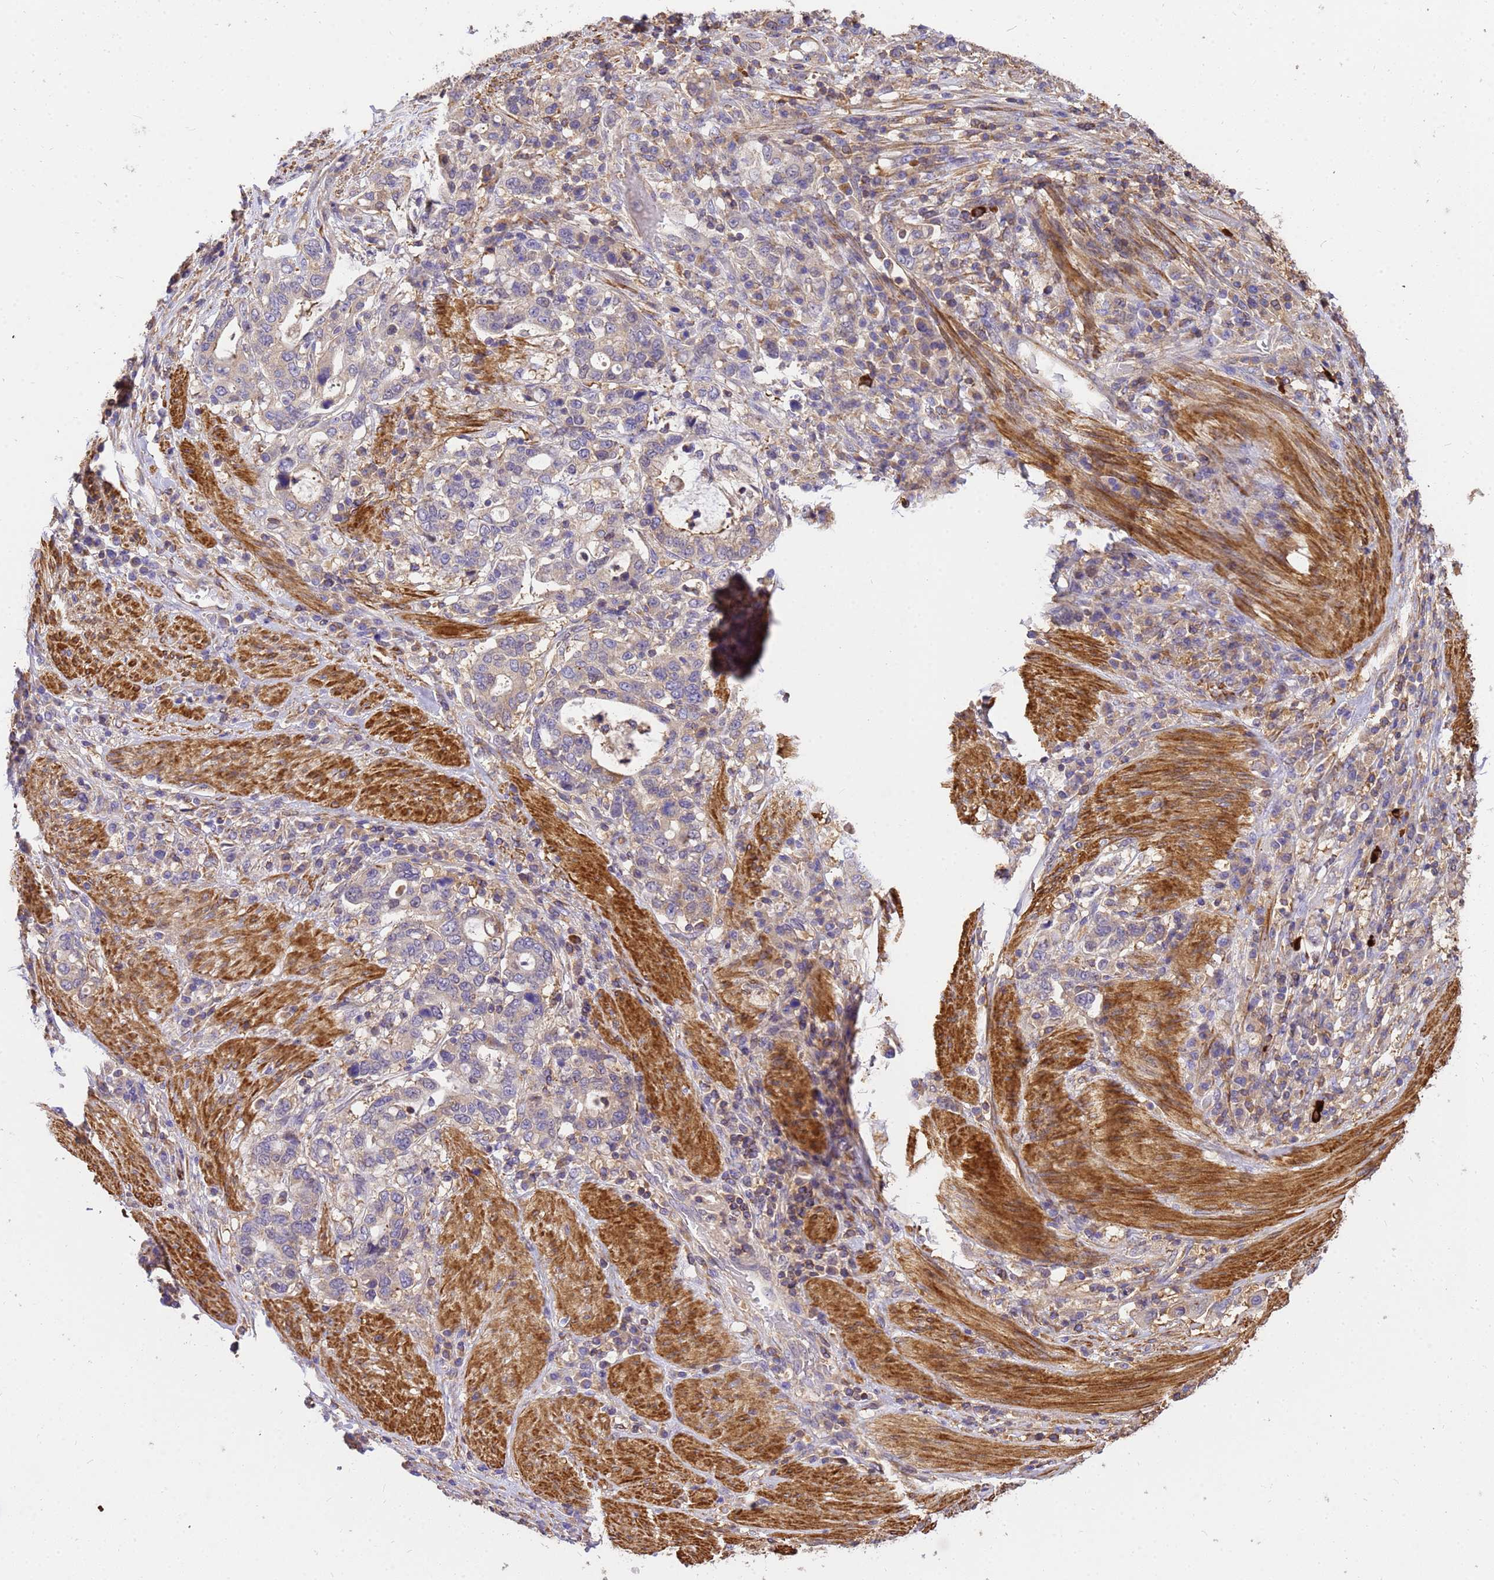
{"staining": {"intensity": "weak", "quantity": ">75%", "location": "cytoplasmic/membranous"}, "tissue": "stomach cancer", "cell_type": "Tumor cells", "image_type": "cancer", "snomed": [{"axis": "morphology", "description": "Adenocarcinoma, NOS"}, {"axis": "topography", "description": "Stomach, upper"}, {"axis": "topography", "description": "Stomach"}], "caption": "An immunohistochemistry (IHC) photomicrograph of tumor tissue is shown. Protein staining in brown labels weak cytoplasmic/membranous positivity in stomach cancer (adenocarcinoma) within tumor cells. The protein of interest is shown in brown color, while the nuclei are stained blue.", "gene": "WDR64", "patient": {"sex": "male", "age": 62}}